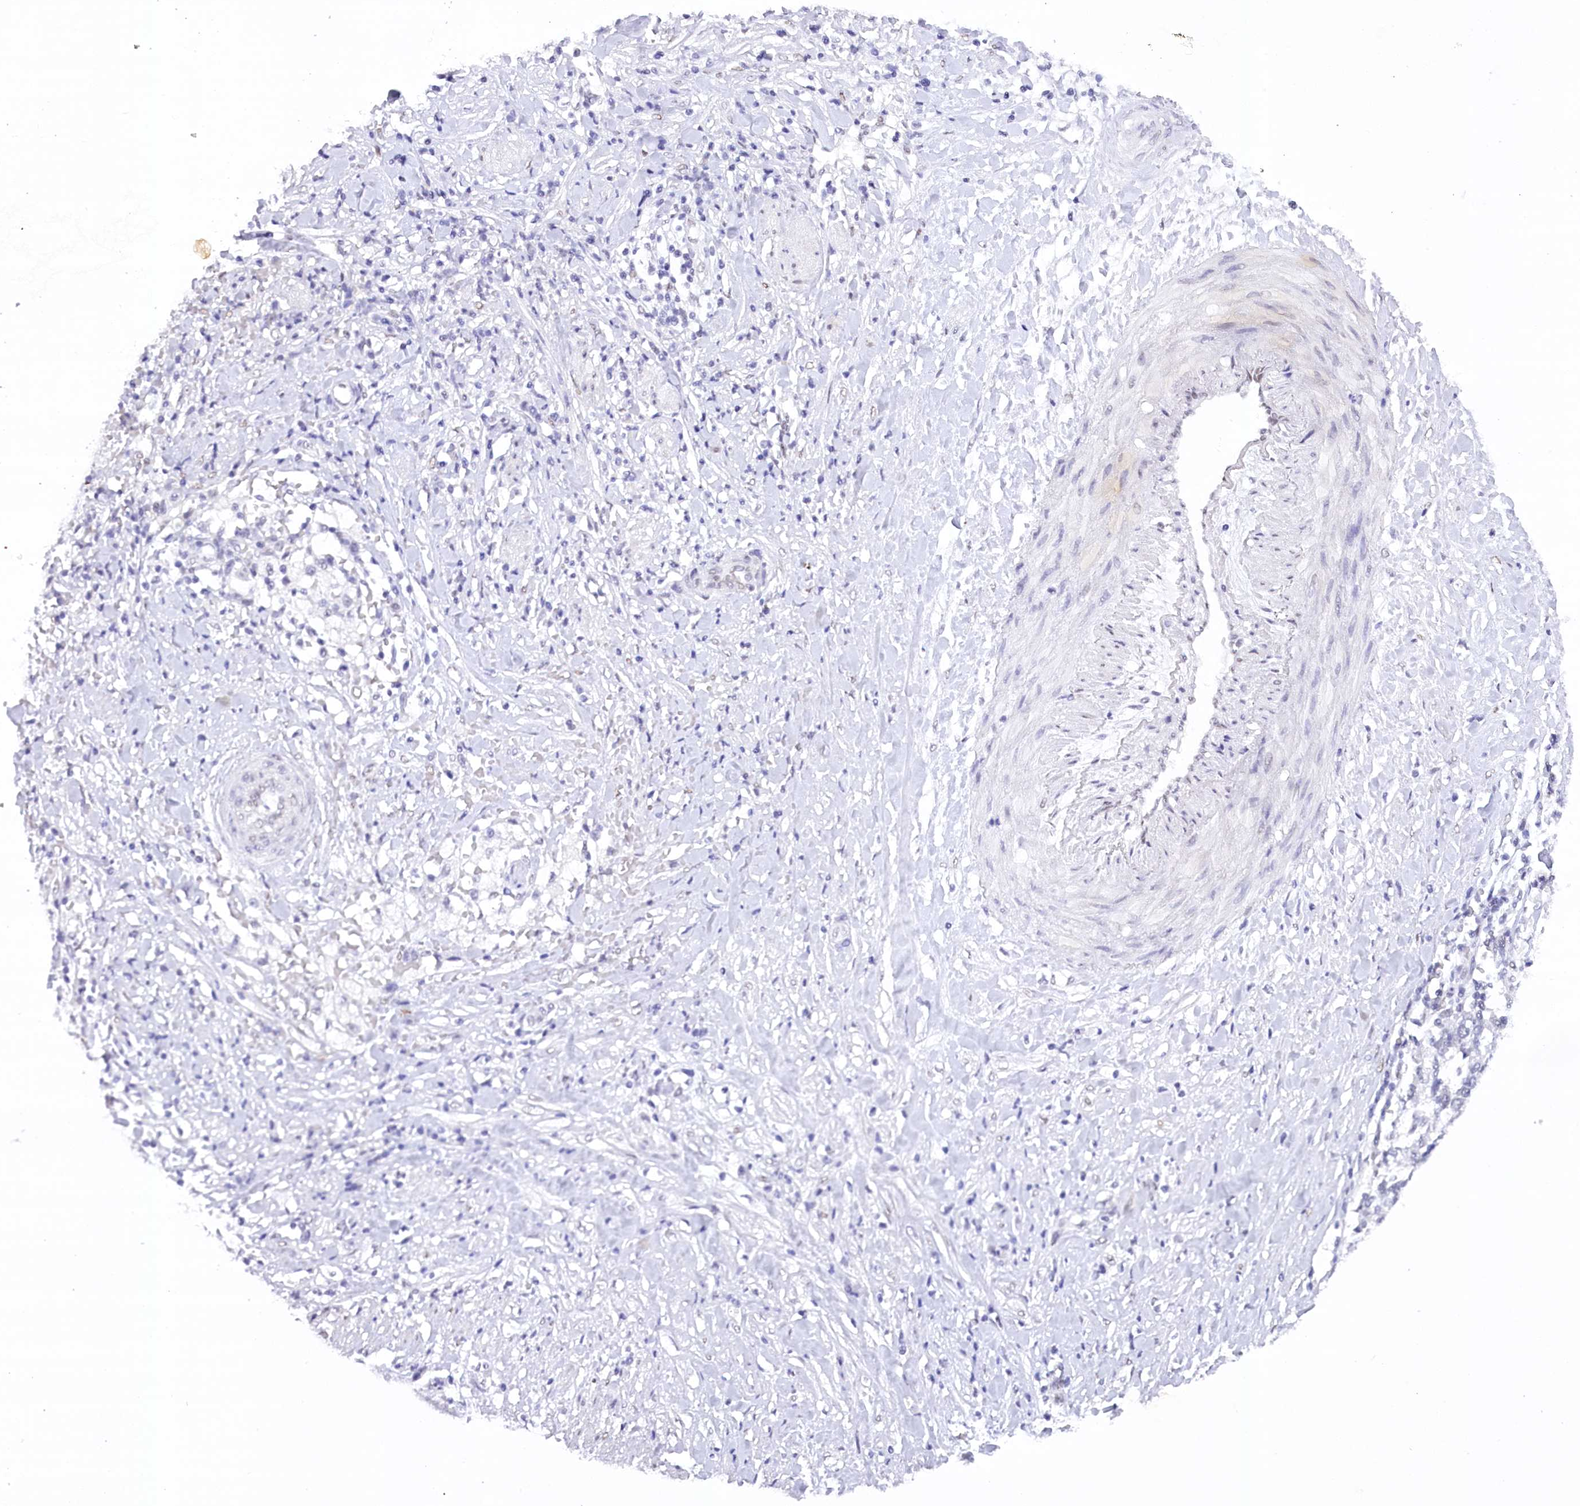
{"staining": {"intensity": "negative", "quantity": "none", "location": "none"}, "tissue": "ovarian cancer", "cell_type": "Tumor cells", "image_type": "cancer", "snomed": [{"axis": "morphology", "description": "Cystadenocarcinoma, serous, NOS"}, {"axis": "topography", "description": "Ovary"}], "caption": "Image shows no protein staining in tumor cells of serous cystadenocarcinoma (ovarian) tissue. Nuclei are stained in blue.", "gene": "HNRNPA0", "patient": {"sex": "female", "age": 59}}